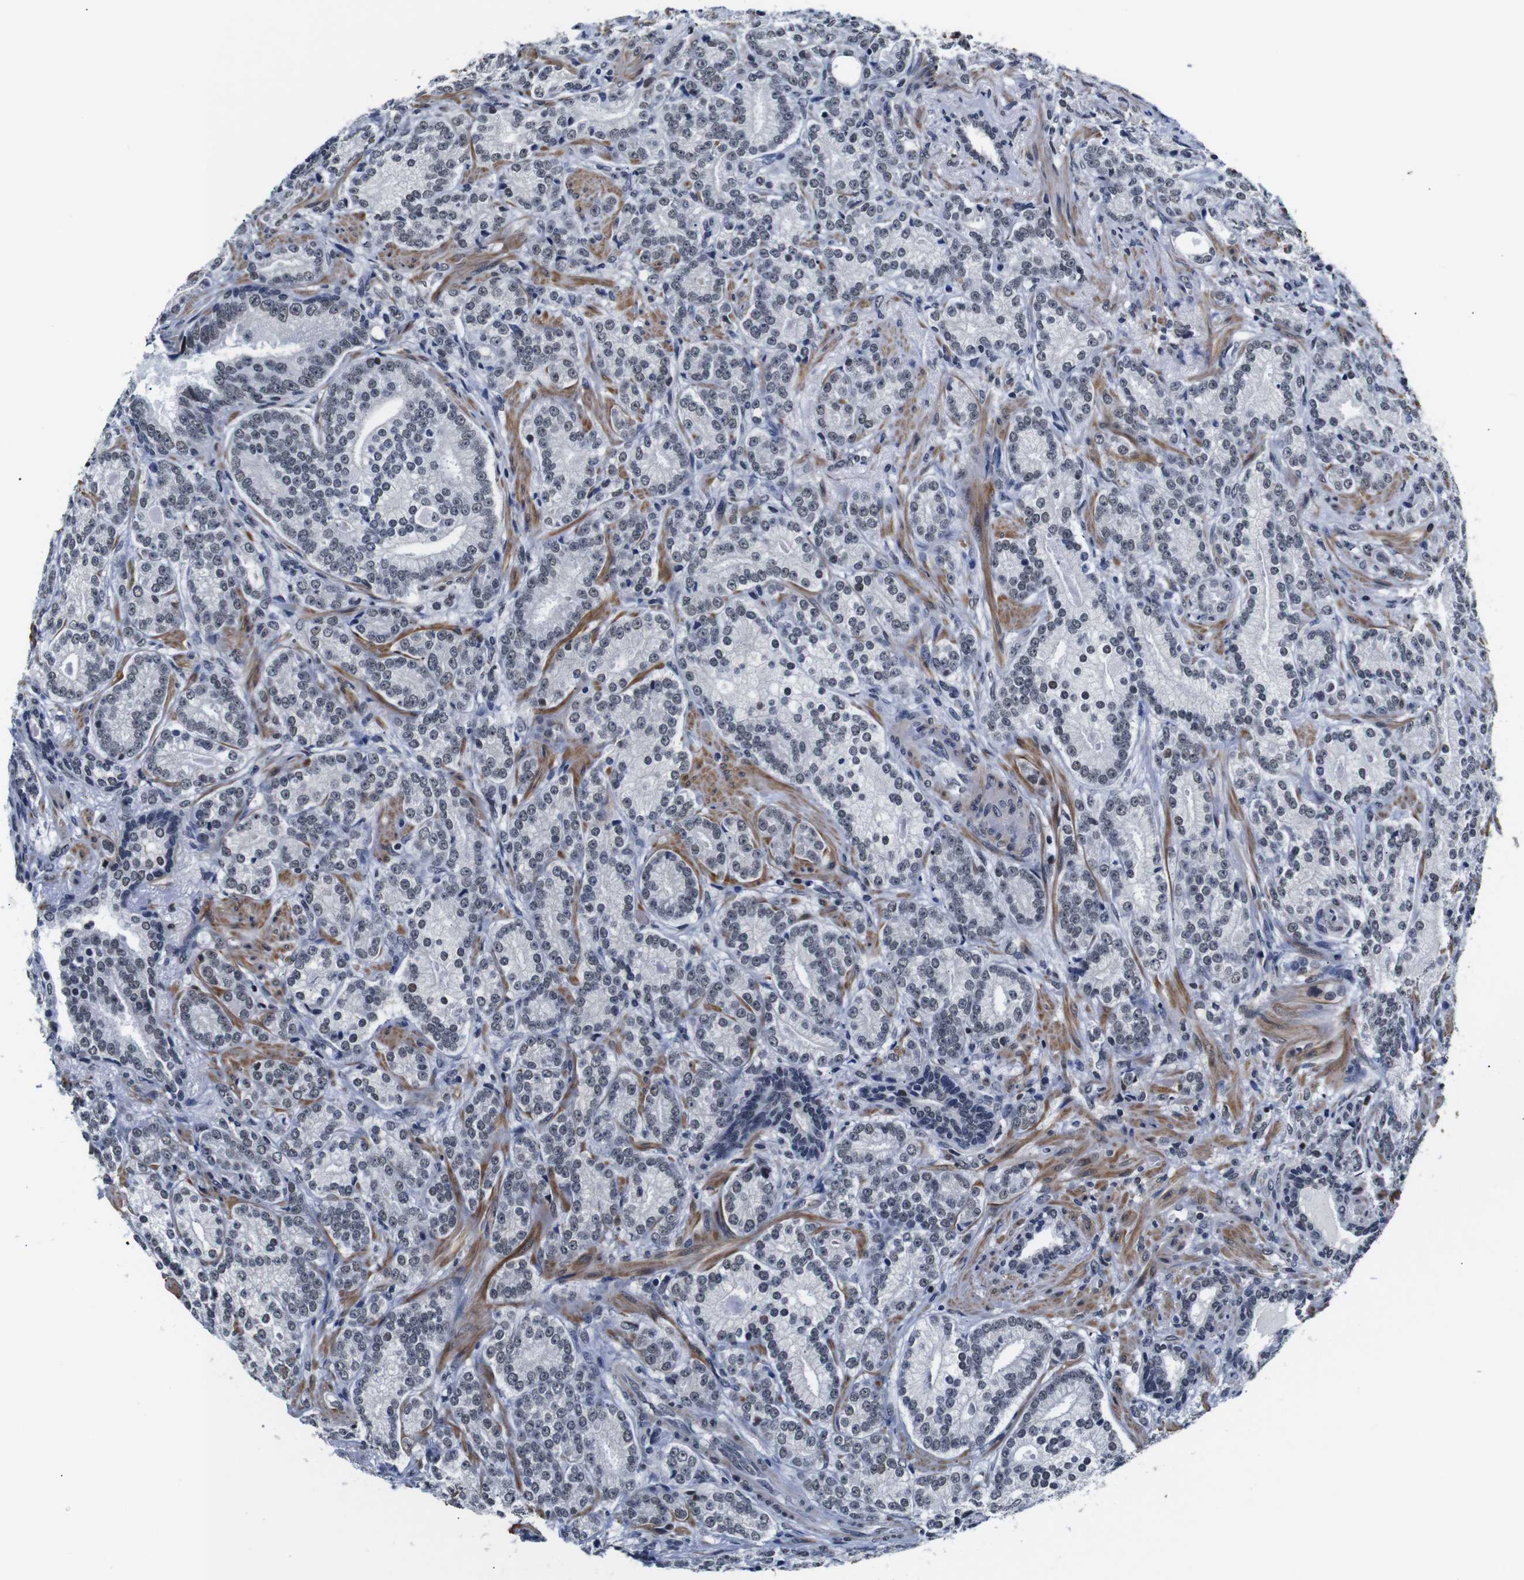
{"staining": {"intensity": "negative", "quantity": "none", "location": "none"}, "tissue": "prostate cancer", "cell_type": "Tumor cells", "image_type": "cancer", "snomed": [{"axis": "morphology", "description": "Adenocarcinoma, High grade"}, {"axis": "topography", "description": "Prostate"}], "caption": "Tumor cells show no significant protein staining in prostate cancer (adenocarcinoma (high-grade)).", "gene": "ILDR2", "patient": {"sex": "male", "age": 61}}